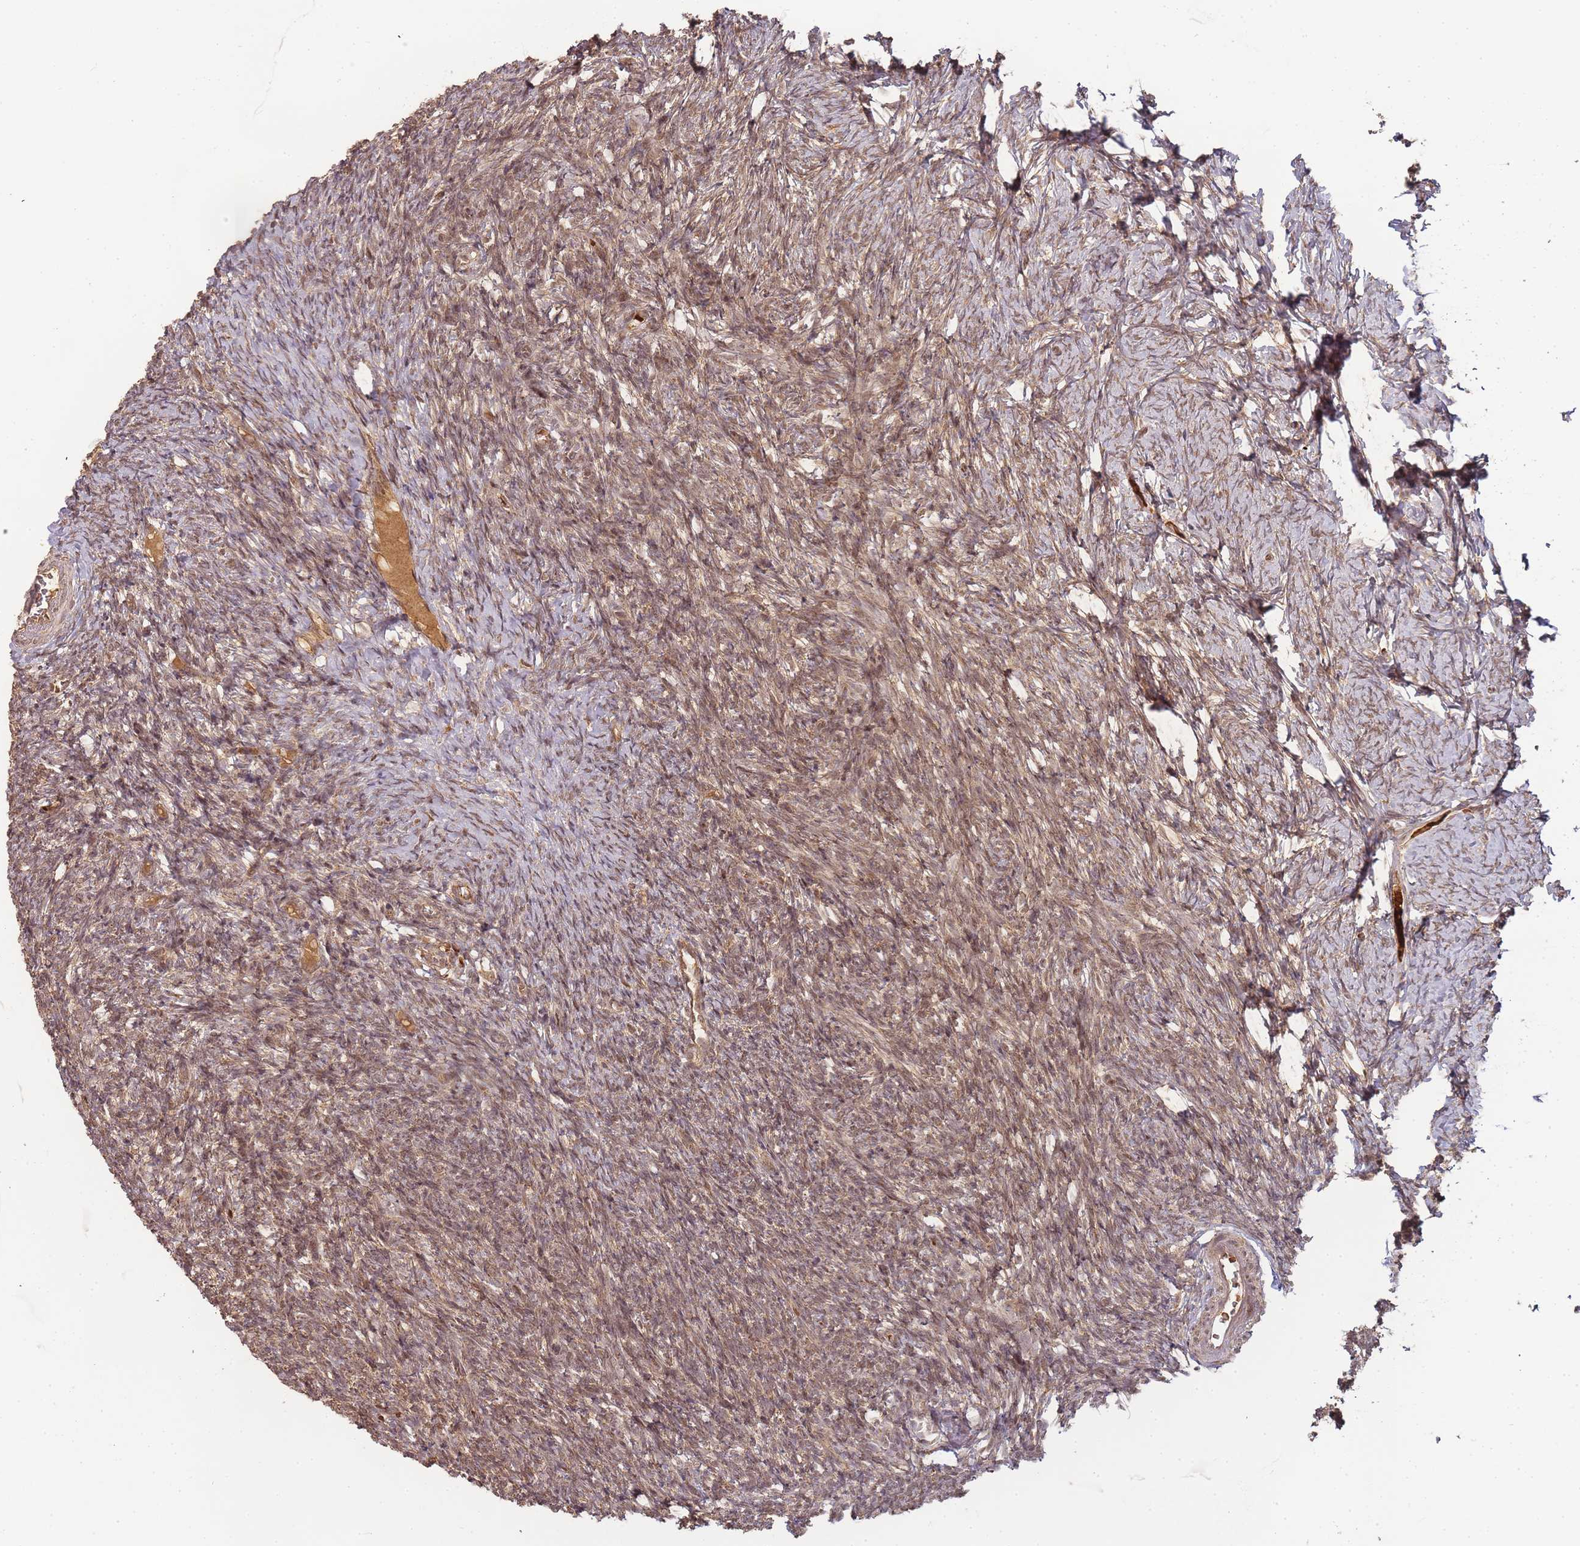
{"staining": {"intensity": "moderate", "quantity": ">75%", "location": "cytoplasmic/membranous,nuclear"}, "tissue": "ovary", "cell_type": "Ovarian stroma cells", "image_type": "normal", "snomed": [{"axis": "morphology", "description": "Normal tissue, NOS"}, {"axis": "topography", "description": "Ovary"}], "caption": "This is a photomicrograph of immunohistochemistry staining of unremarkable ovary, which shows moderate staining in the cytoplasmic/membranous,nuclear of ovarian stroma cells.", "gene": "ZNF497", "patient": {"sex": "female", "age": 39}}